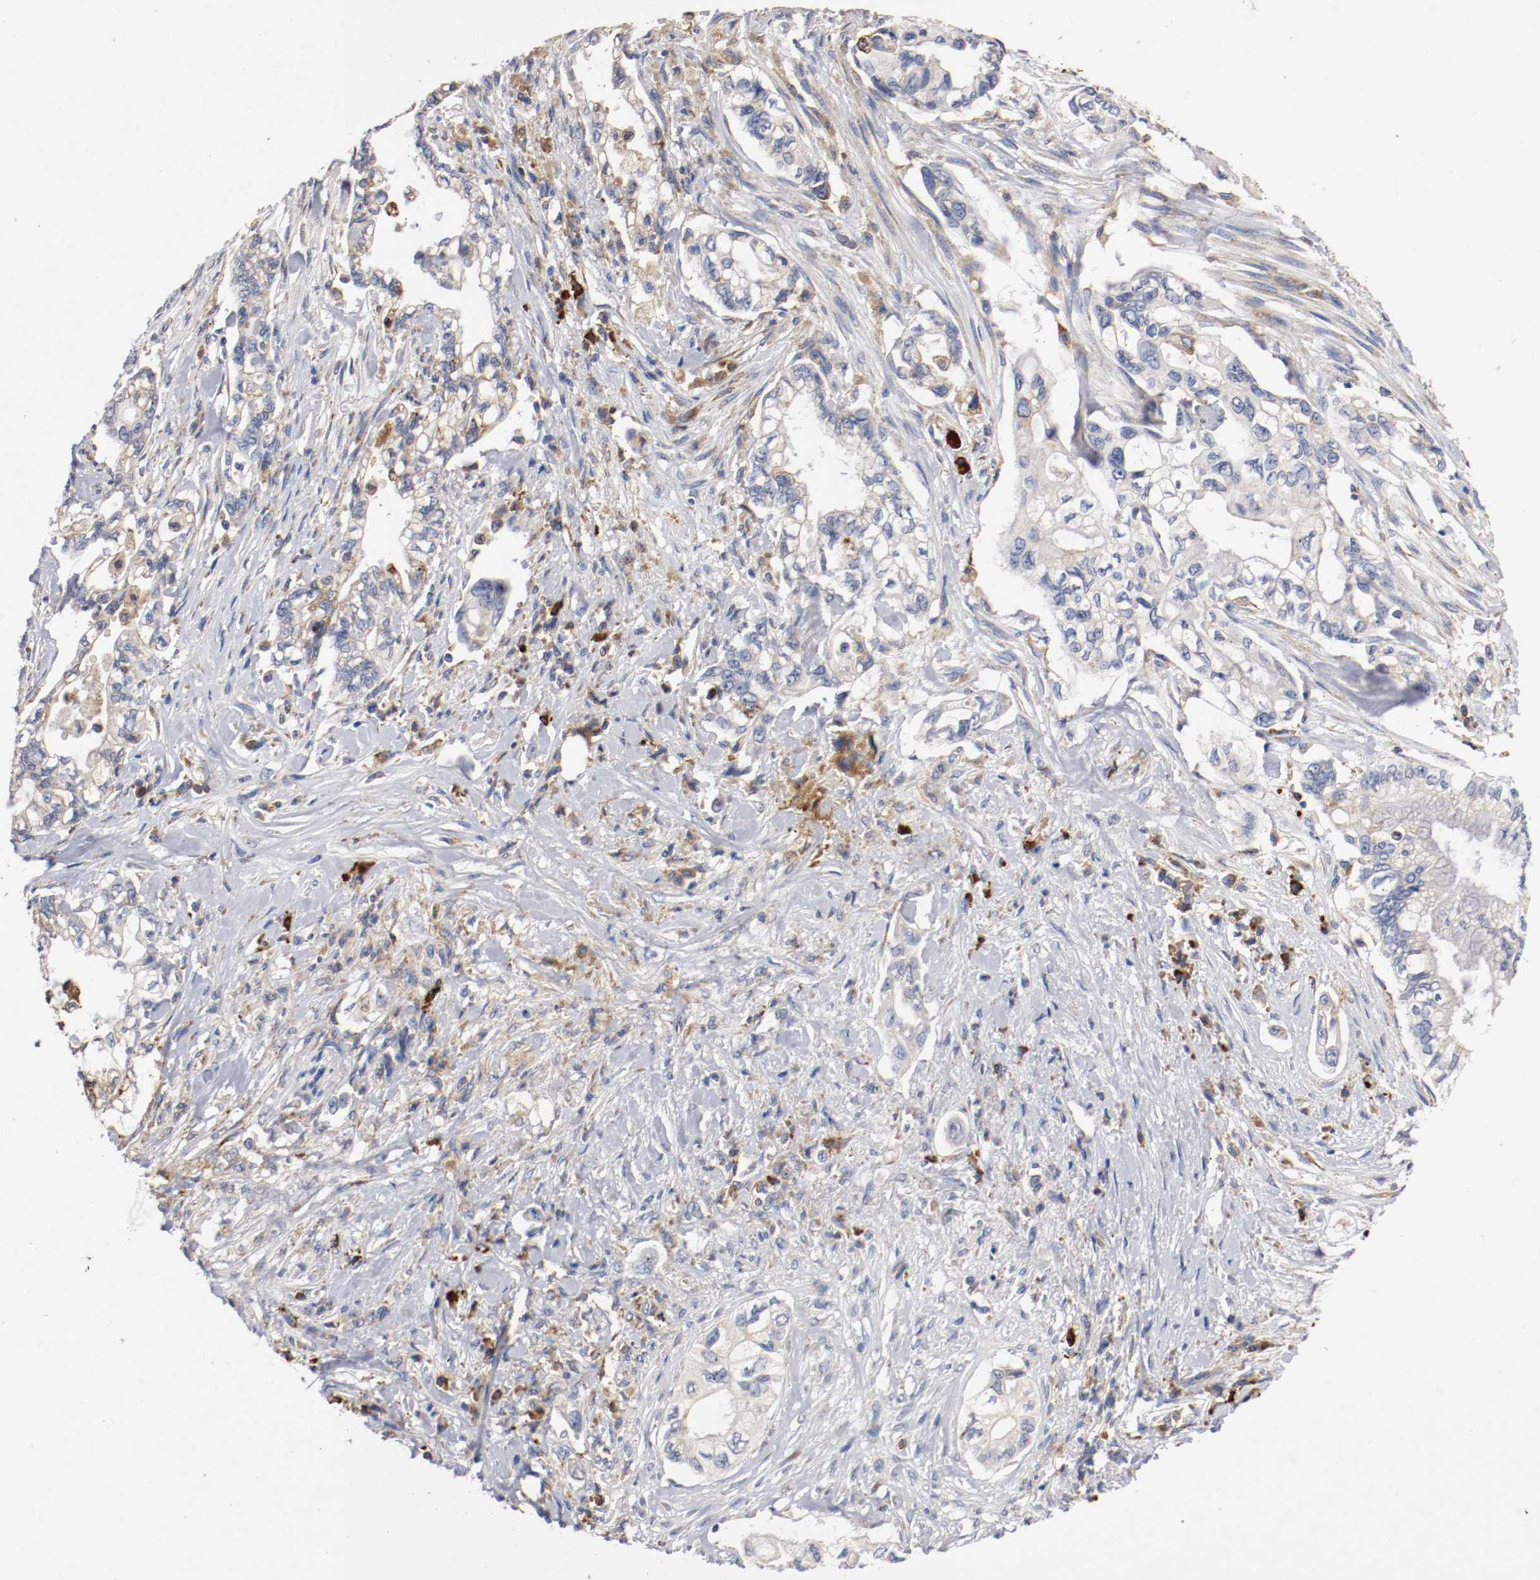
{"staining": {"intensity": "moderate", "quantity": "25%-75%", "location": "cytoplasmic/membranous"}, "tissue": "pancreatic cancer", "cell_type": "Tumor cells", "image_type": "cancer", "snomed": [{"axis": "morphology", "description": "Normal tissue, NOS"}, {"axis": "topography", "description": "Pancreas"}], "caption": "This micrograph reveals pancreatic cancer stained with immunohistochemistry (IHC) to label a protein in brown. The cytoplasmic/membranous of tumor cells show moderate positivity for the protein. Nuclei are counter-stained blue.", "gene": "TRAF2", "patient": {"sex": "male", "age": 42}}